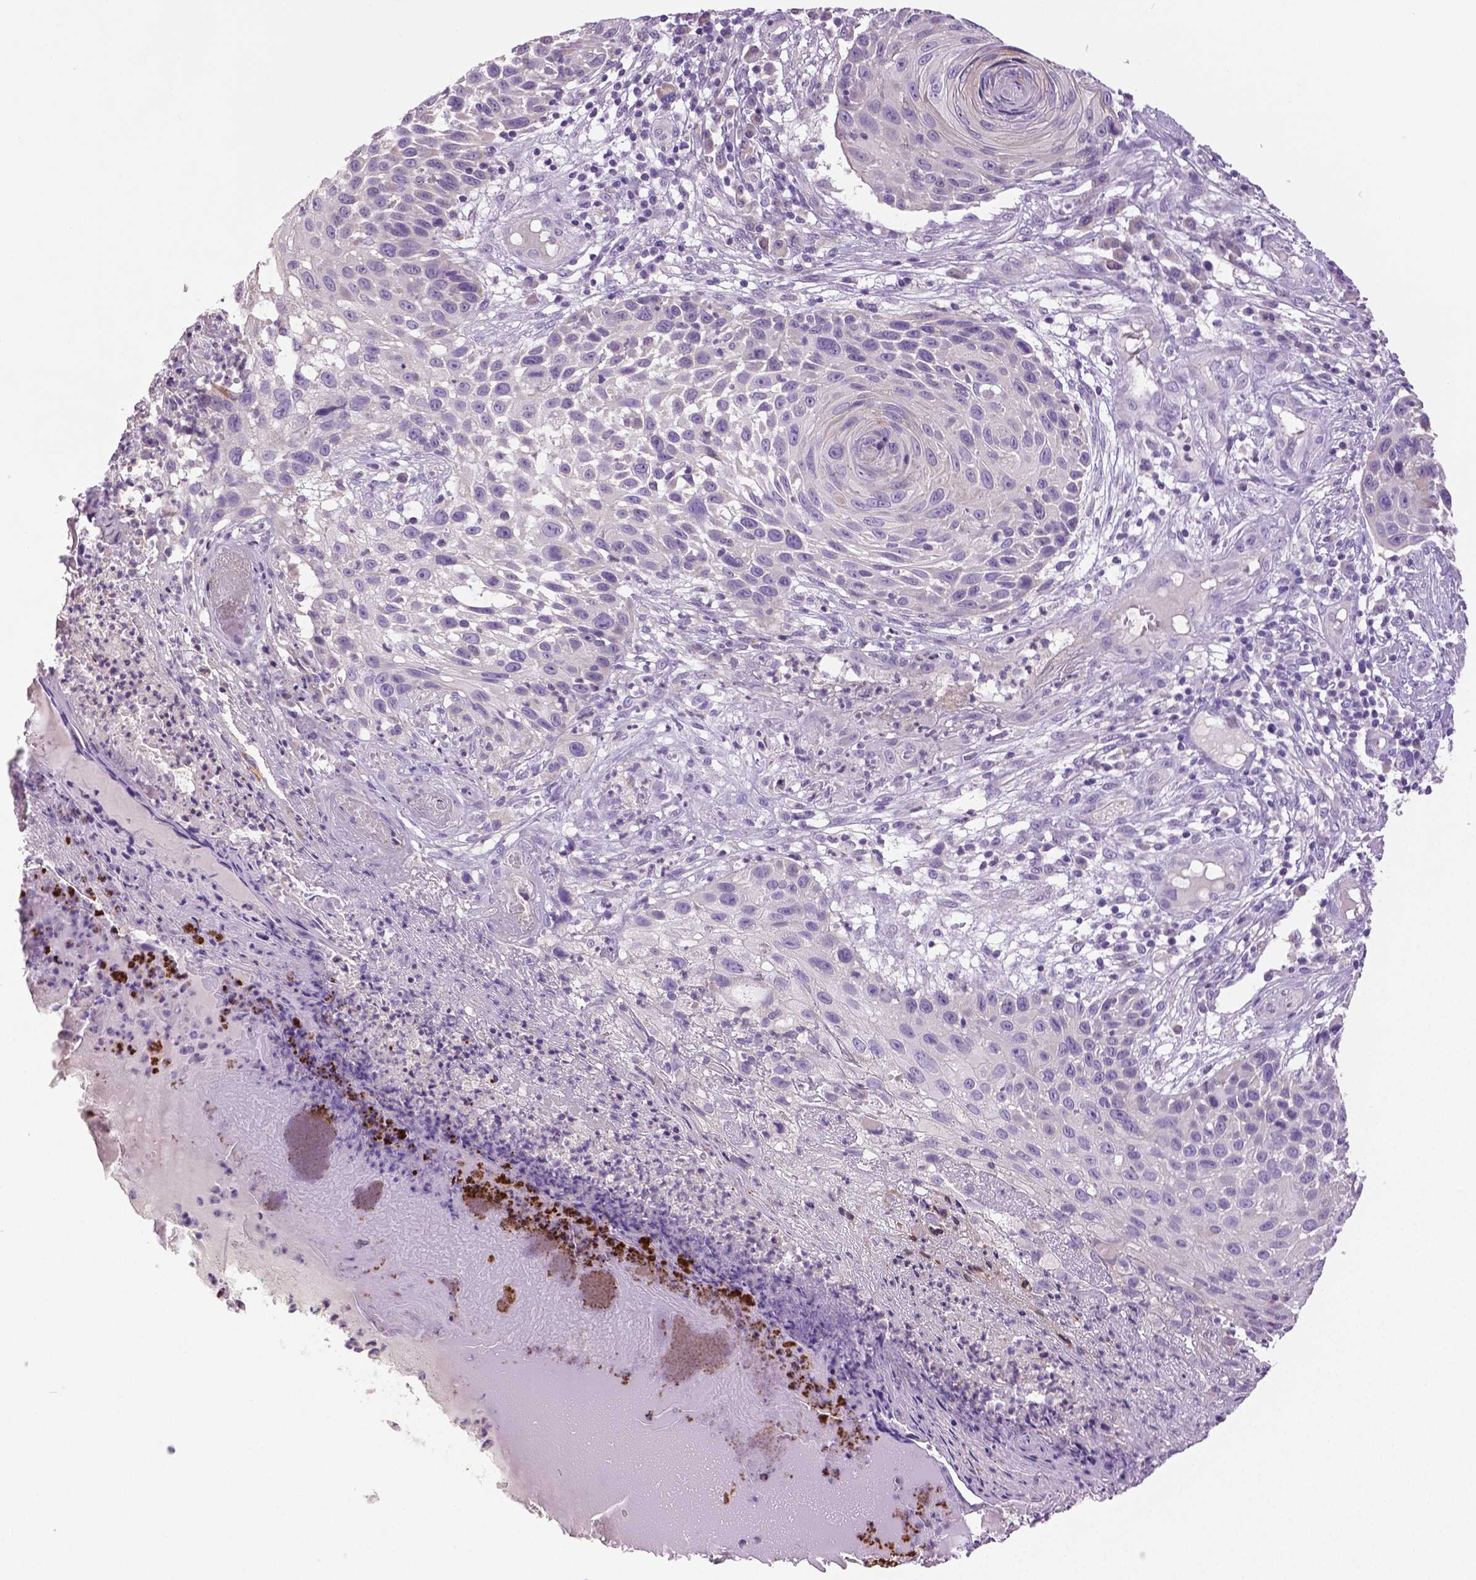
{"staining": {"intensity": "negative", "quantity": "none", "location": "none"}, "tissue": "skin cancer", "cell_type": "Tumor cells", "image_type": "cancer", "snomed": [{"axis": "morphology", "description": "Squamous cell carcinoma, NOS"}, {"axis": "topography", "description": "Skin"}], "caption": "Tumor cells show no significant expression in skin squamous cell carcinoma.", "gene": "DNAH12", "patient": {"sex": "male", "age": 92}}